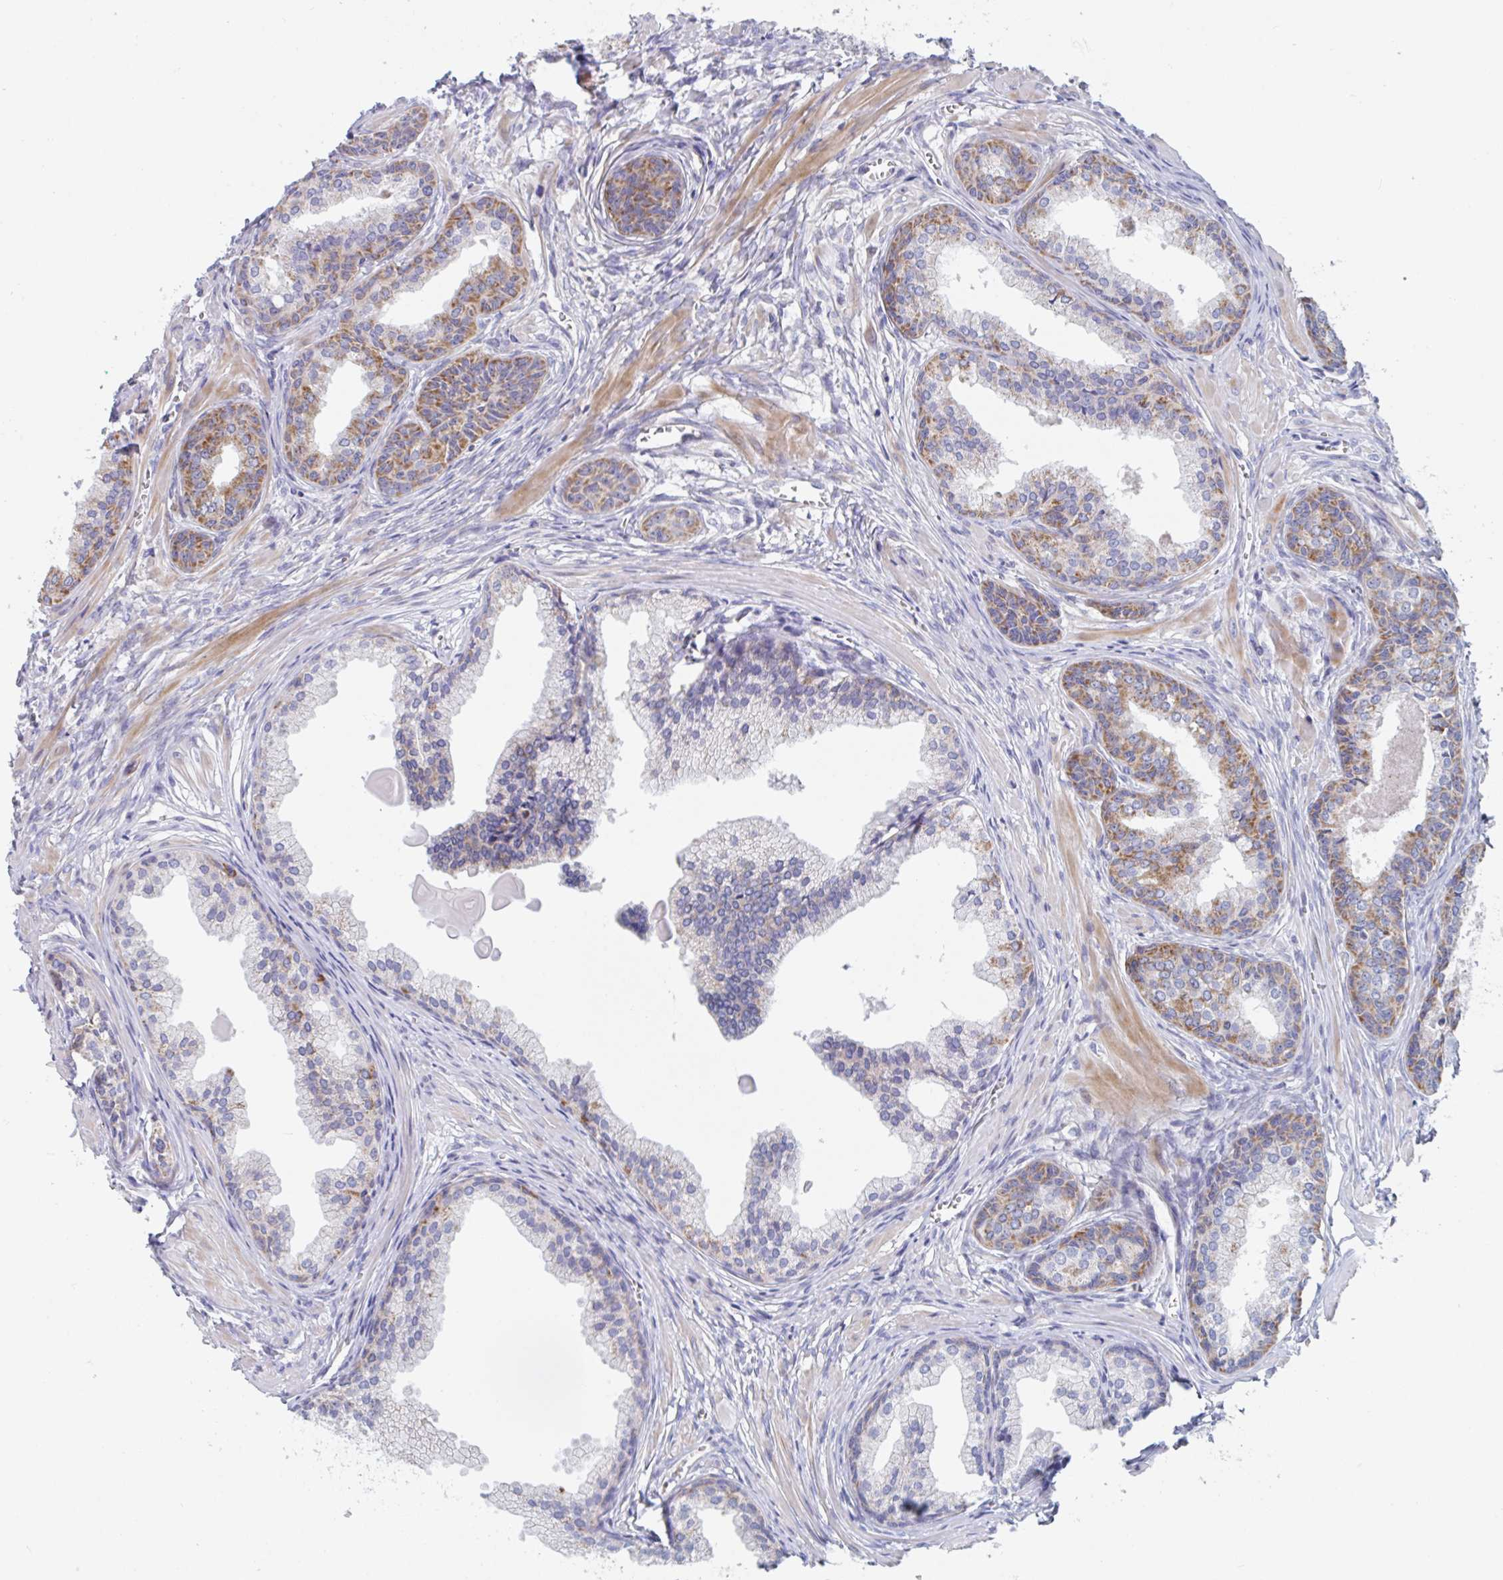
{"staining": {"intensity": "moderate", "quantity": "25%-75%", "location": "cytoplasmic/membranous"}, "tissue": "prostate cancer", "cell_type": "Tumor cells", "image_type": "cancer", "snomed": [{"axis": "morphology", "description": "Adenocarcinoma, High grade"}, {"axis": "topography", "description": "Prostate"}], "caption": "A micrograph showing moderate cytoplasmic/membranous expression in about 25%-75% of tumor cells in prostate cancer, as visualized by brown immunohistochemical staining.", "gene": "MRPL53", "patient": {"sex": "male", "age": 68}}